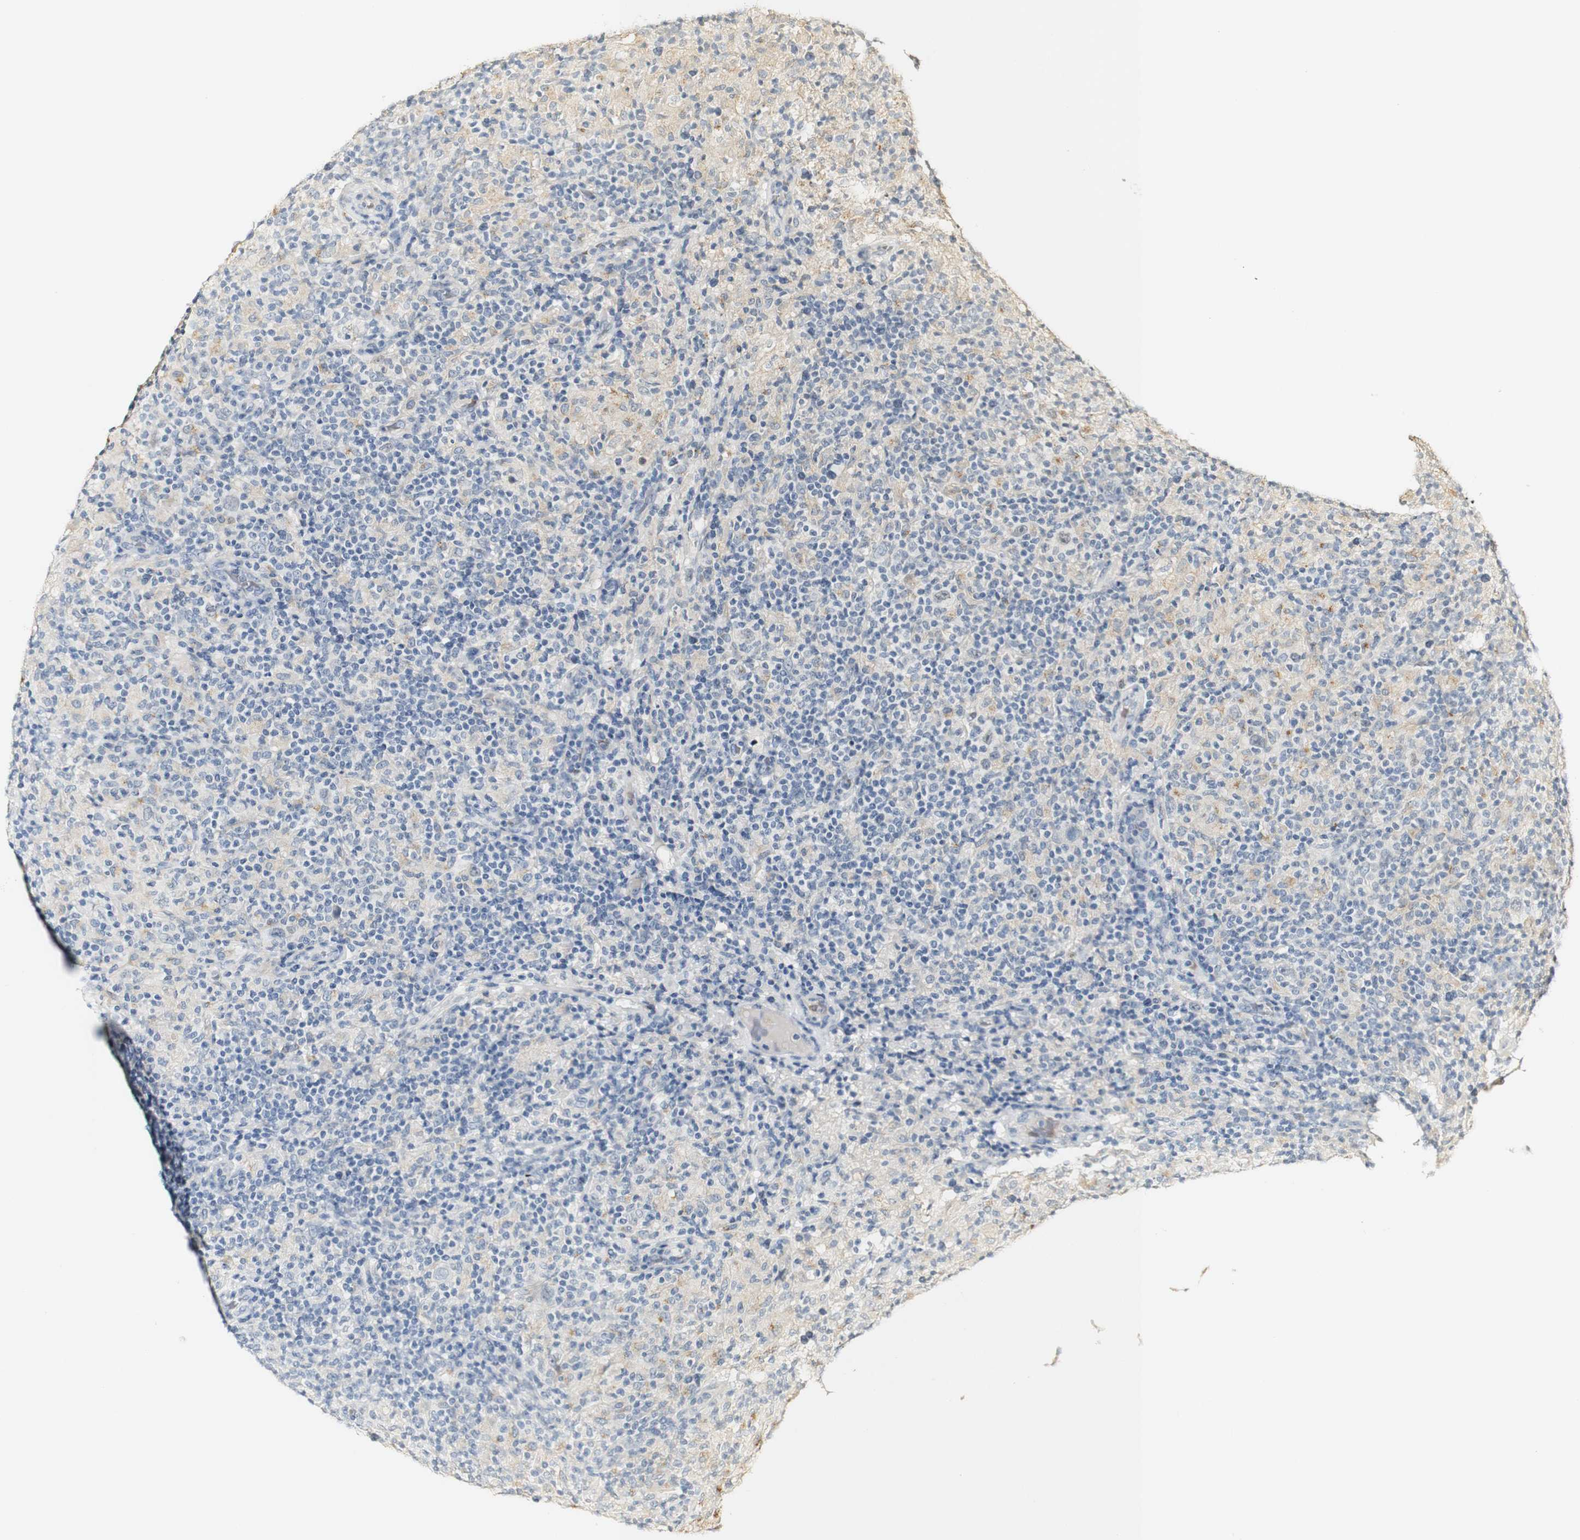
{"staining": {"intensity": "negative", "quantity": "none", "location": "none"}, "tissue": "lymphoma", "cell_type": "Tumor cells", "image_type": "cancer", "snomed": [{"axis": "morphology", "description": "Hodgkin's disease, NOS"}, {"axis": "topography", "description": "Lymph node"}], "caption": "This is an immunohistochemistry (IHC) image of lymphoma. There is no staining in tumor cells.", "gene": "SYT7", "patient": {"sex": "male", "age": 70}}